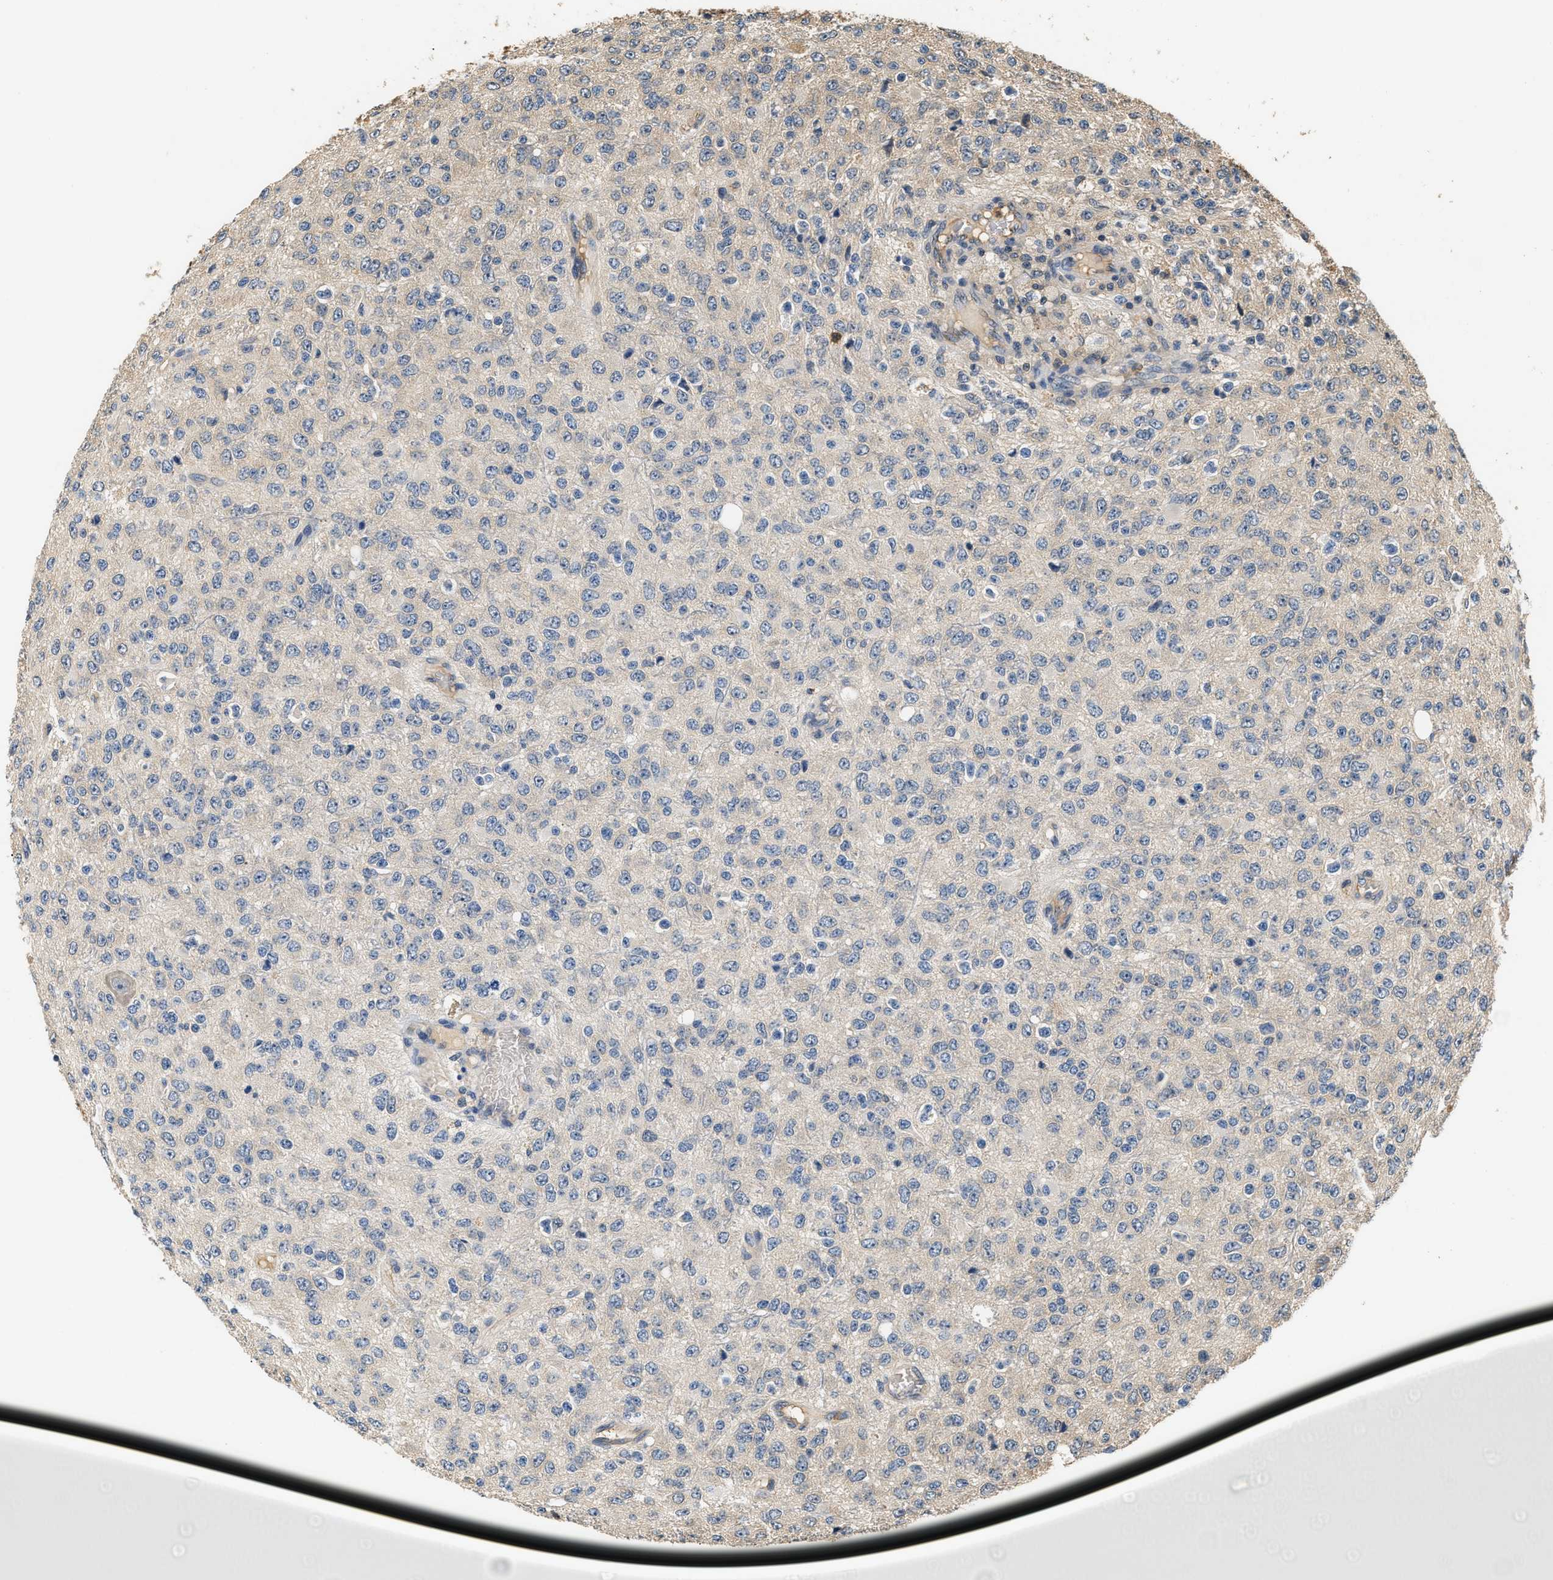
{"staining": {"intensity": "negative", "quantity": "none", "location": "none"}, "tissue": "glioma", "cell_type": "Tumor cells", "image_type": "cancer", "snomed": [{"axis": "morphology", "description": "Glioma, malignant, High grade"}, {"axis": "topography", "description": "pancreas cauda"}], "caption": "IHC histopathology image of glioma stained for a protein (brown), which exhibits no staining in tumor cells.", "gene": "GPI", "patient": {"sex": "male", "age": 60}}